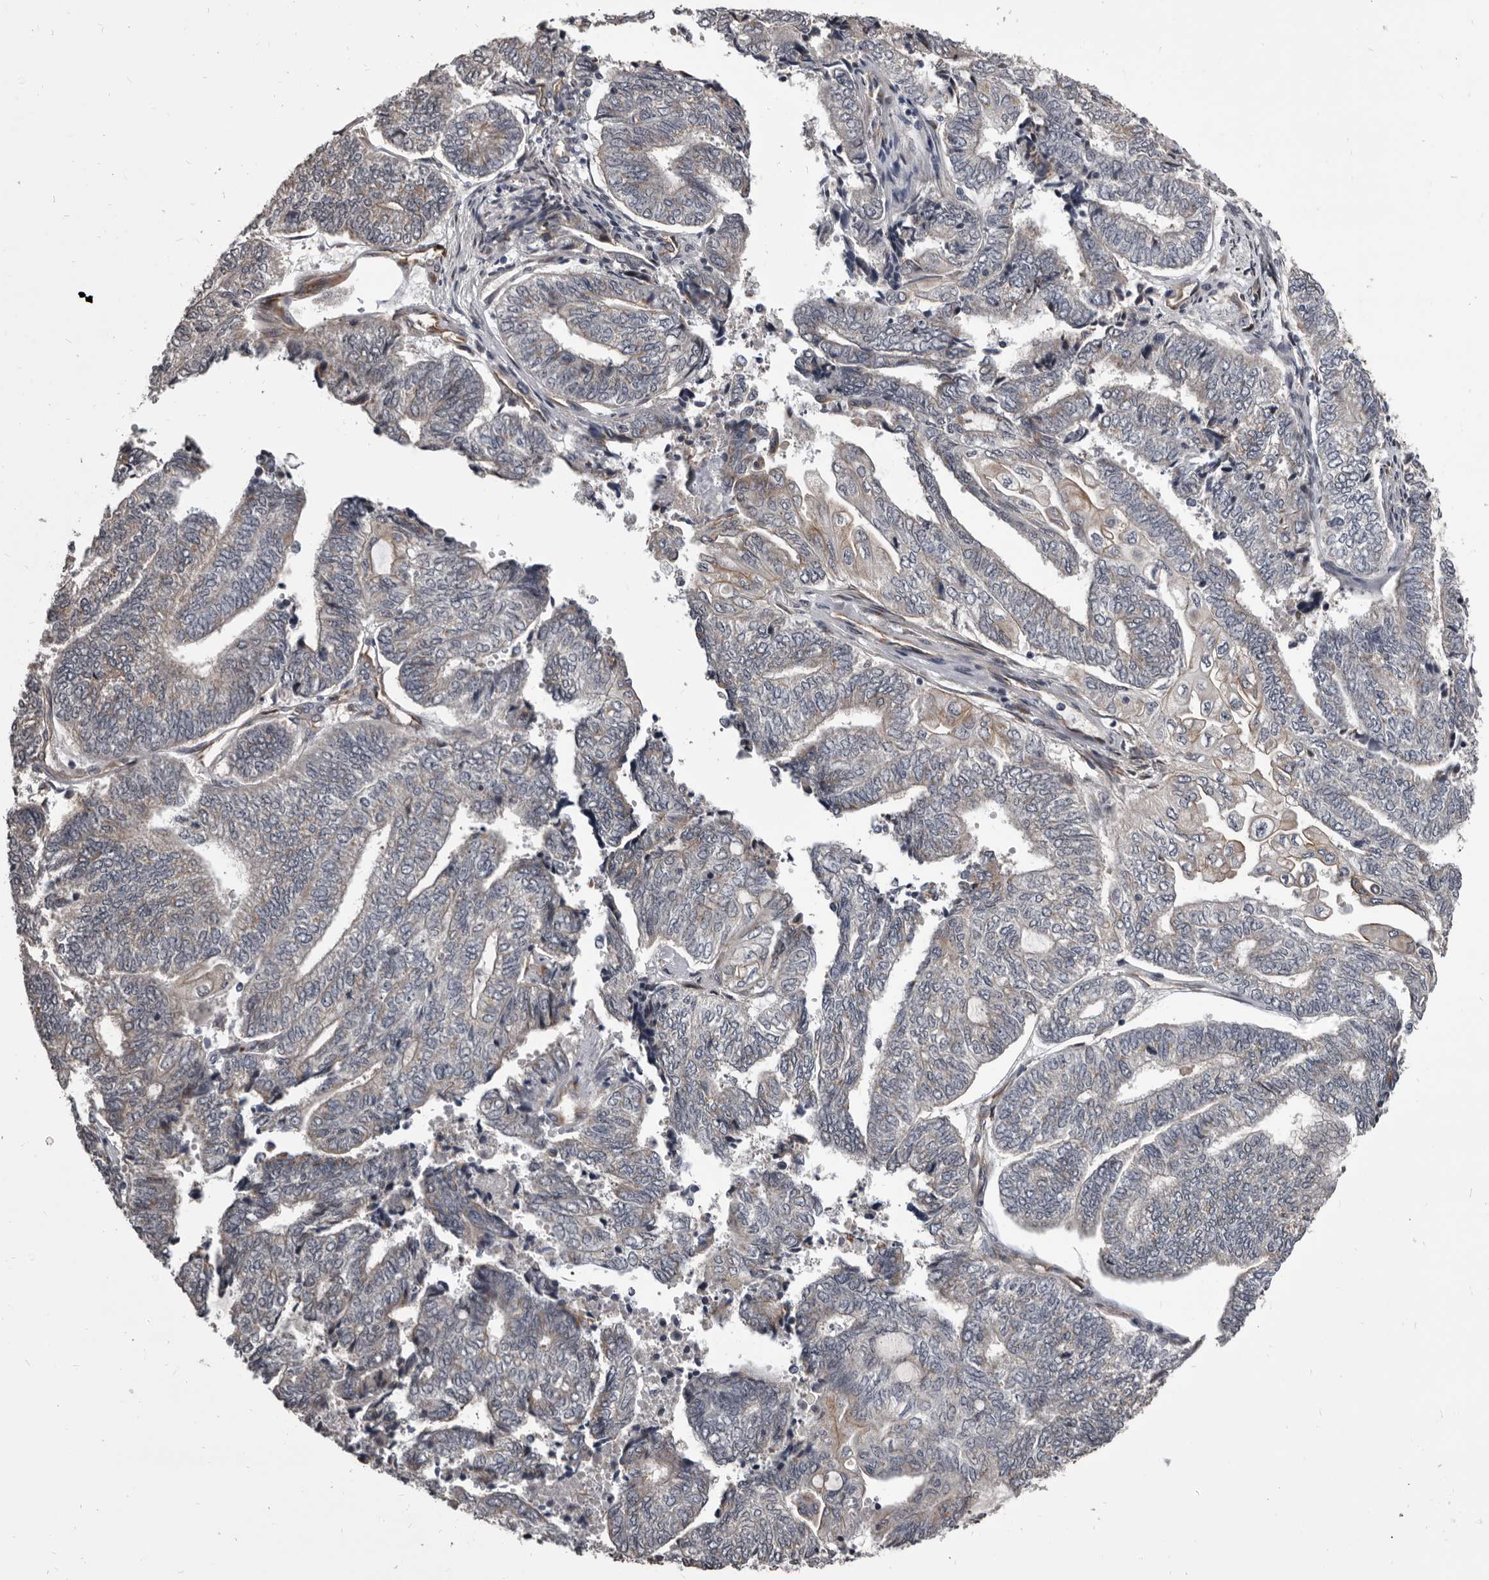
{"staining": {"intensity": "weak", "quantity": "<25%", "location": "cytoplasmic/membranous"}, "tissue": "endometrial cancer", "cell_type": "Tumor cells", "image_type": "cancer", "snomed": [{"axis": "morphology", "description": "Adenocarcinoma, NOS"}, {"axis": "topography", "description": "Uterus"}, {"axis": "topography", "description": "Endometrium"}], "caption": "Immunohistochemical staining of adenocarcinoma (endometrial) demonstrates no significant staining in tumor cells. (DAB (3,3'-diaminobenzidine) immunohistochemistry visualized using brightfield microscopy, high magnification).", "gene": "ADAMTS20", "patient": {"sex": "female", "age": 70}}